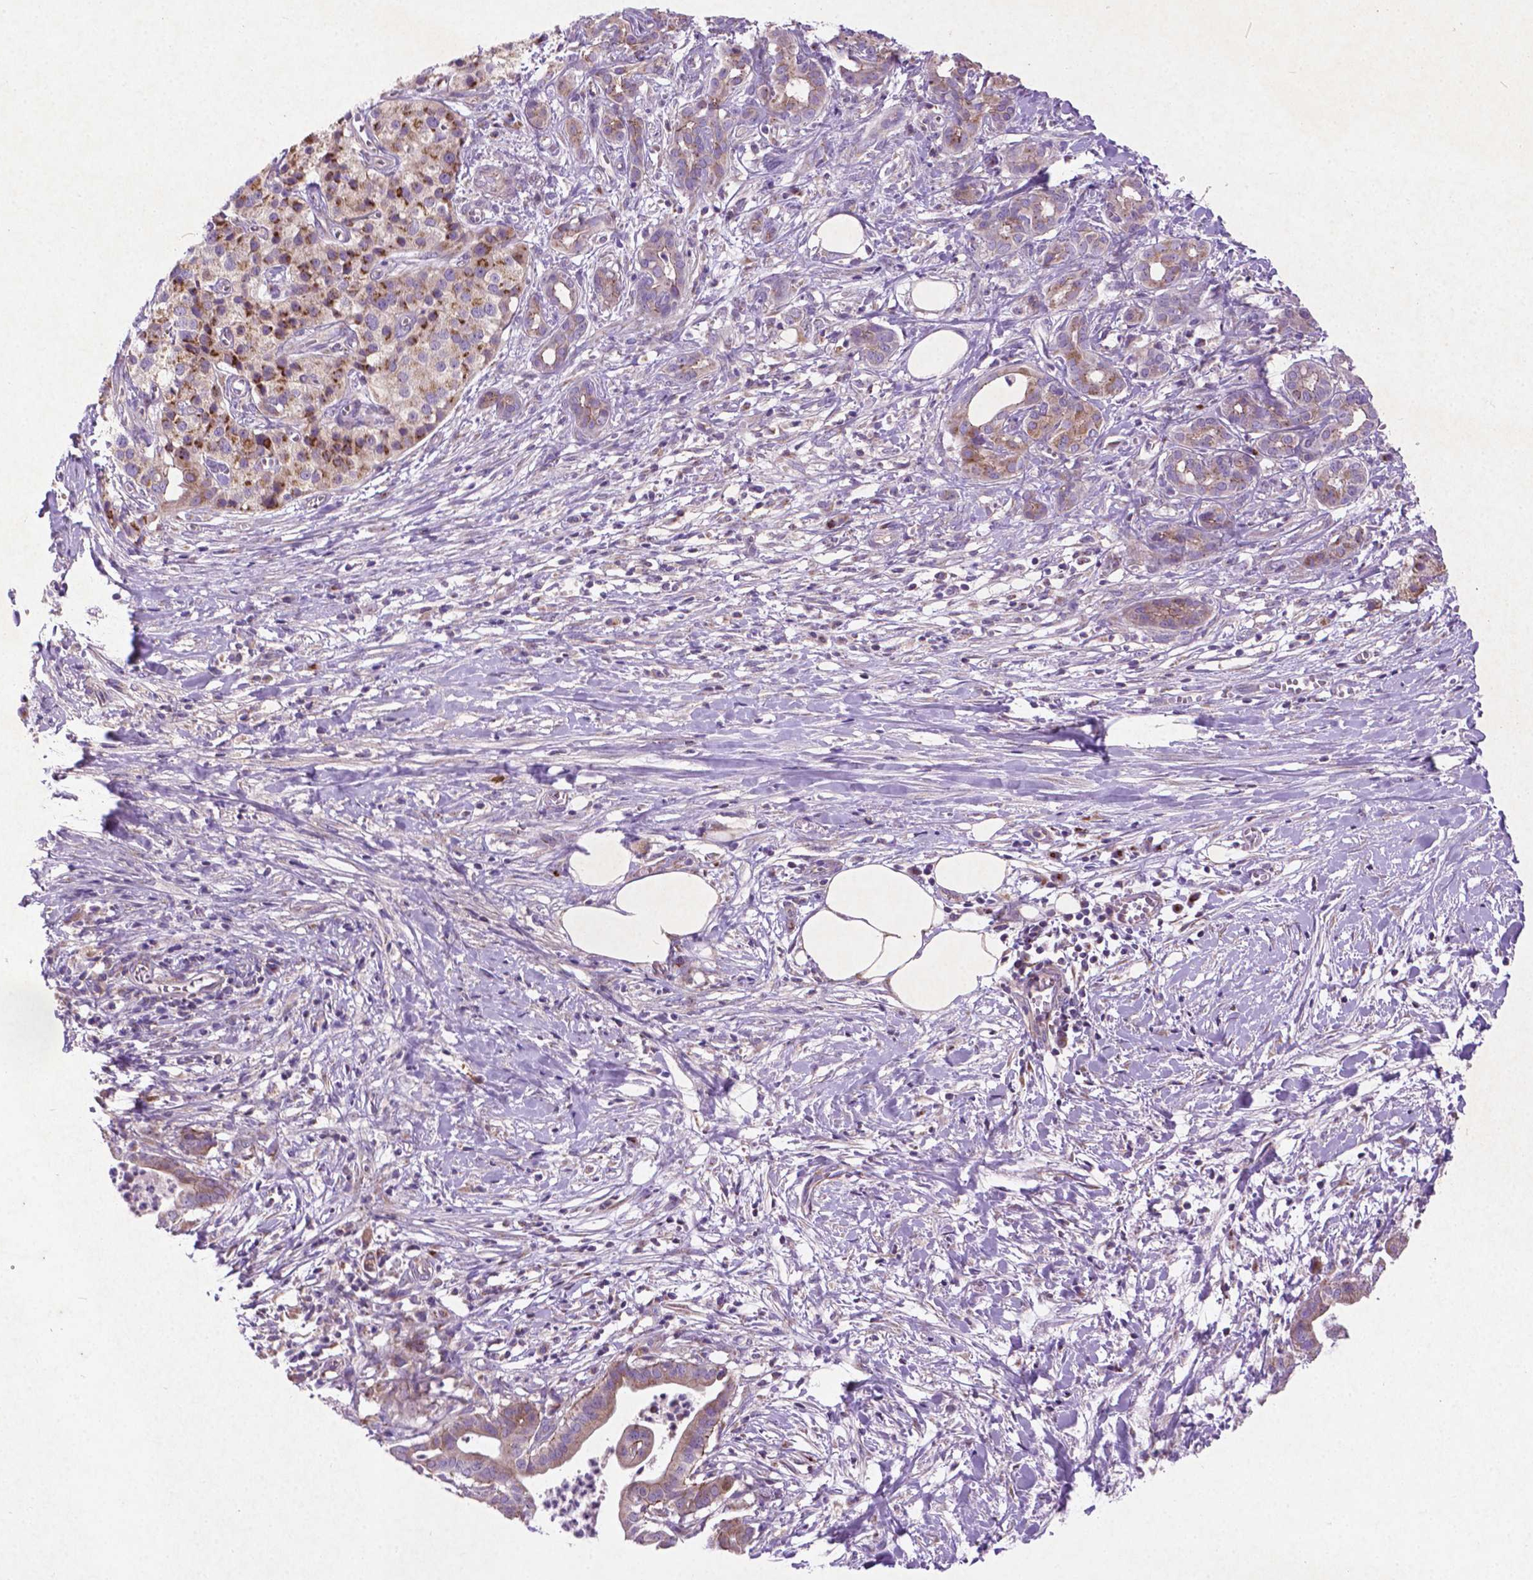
{"staining": {"intensity": "weak", "quantity": ">75%", "location": "cytoplasmic/membranous"}, "tissue": "pancreatic cancer", "cell_type": "Tumor cells", "image_type": "cancer", "snomed": [{"axis": "morphology", "description": "Adenocarcinoma, NOS"}, {"axis": "topography", "description": "Pancreas"}], "caption": "Weak cytoplasmic/membranous positivity for a protein is present in approximately >75% of tumor cells of pancreatic adenocarcinoma using immunohistochemistry (IHC).", "gene": "ATG4D", "patient": {"sex": "male", "age": 61}}